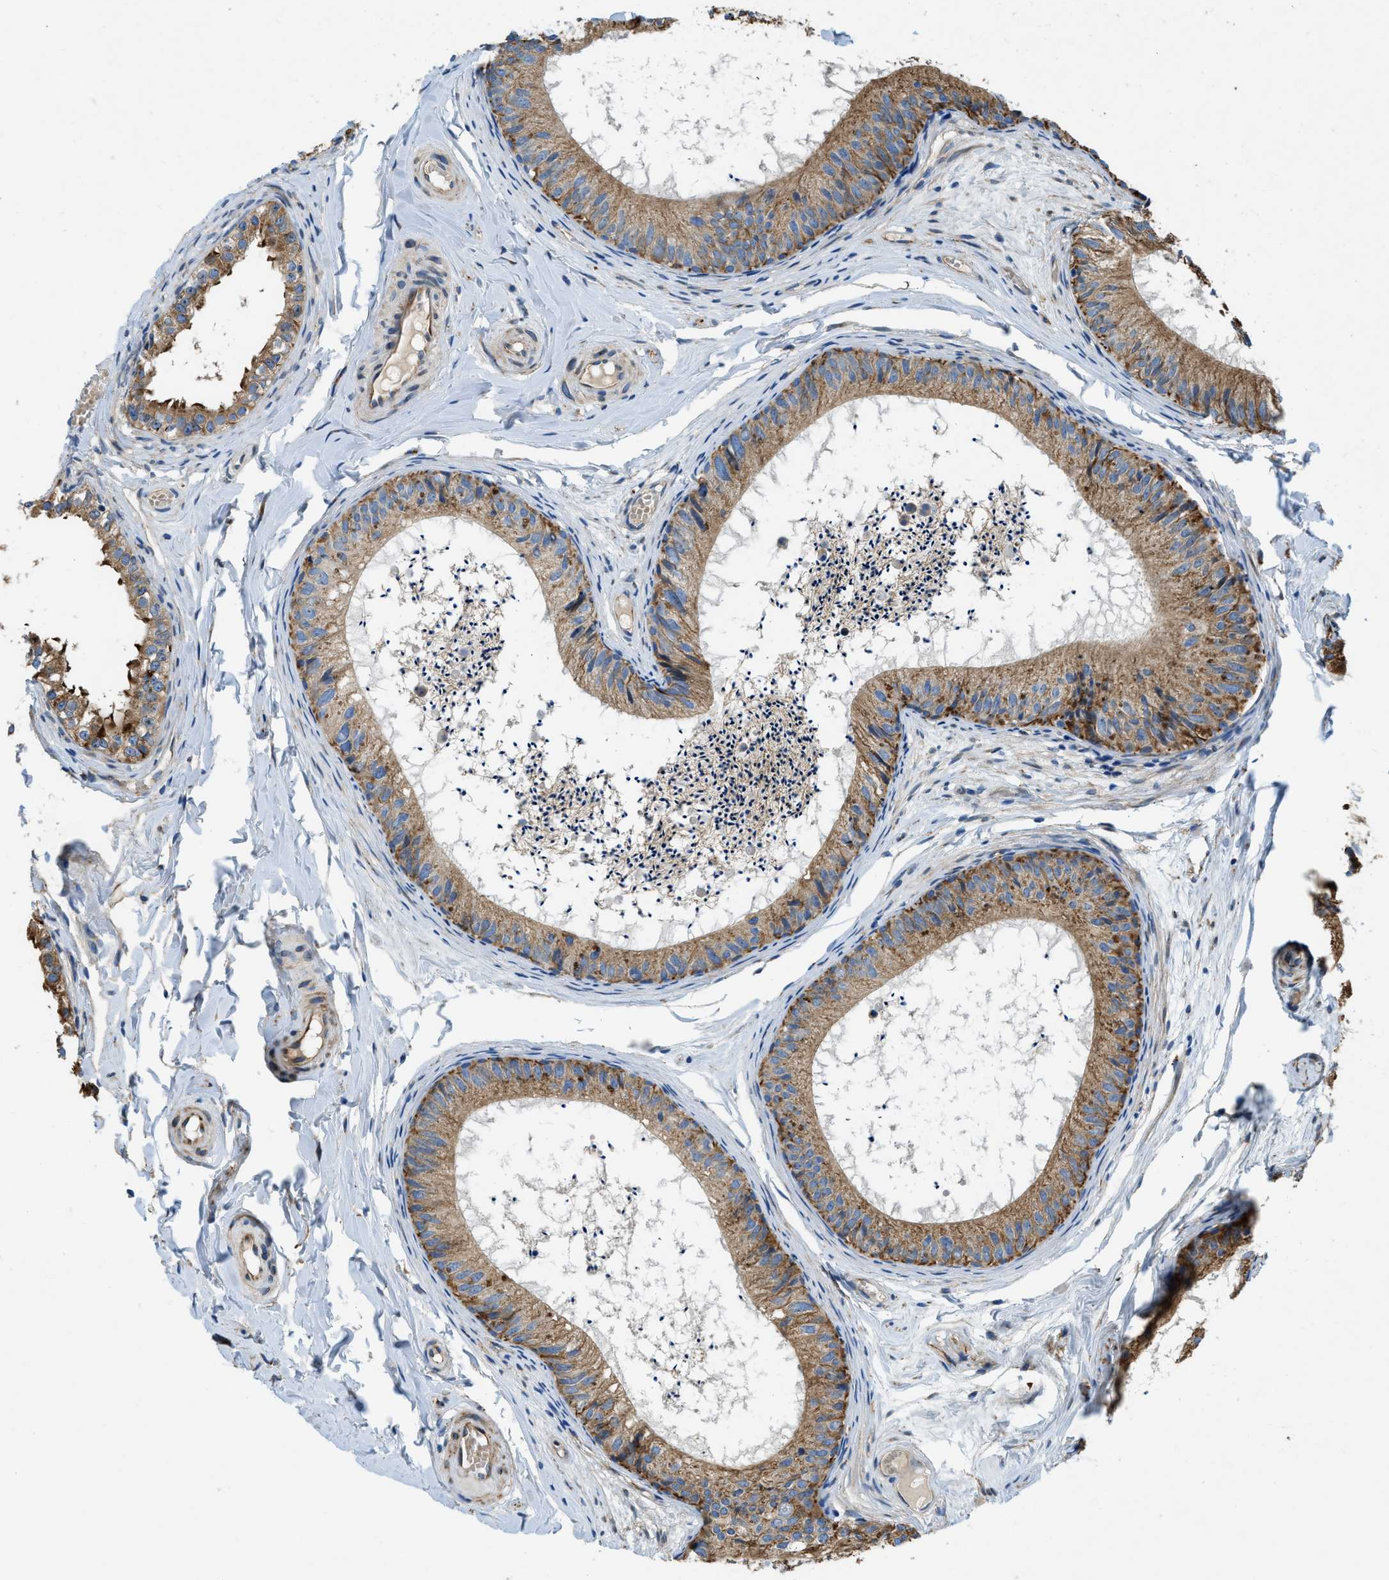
{"staining": {"intensity": "moderate", "quantity": ">75%", "location": "cytoplasmic/membranous"}, "tissue": "epididymis", "cell_type": "Glandular cells", "image_type": "normal", "snomed": [{"axis": "morphology", "description": "Normal tissue, NOS"}, {"axis": "topography", "description": "Epididymis"}], "caption": "Immunohistochemical staining of benign human epididymis displays moderate cytoplasmic/membranous protein staining in approximately >75% of glandular cells.", "gene": "TMEM248", "patient": {"sex": "male", "age": 46}}